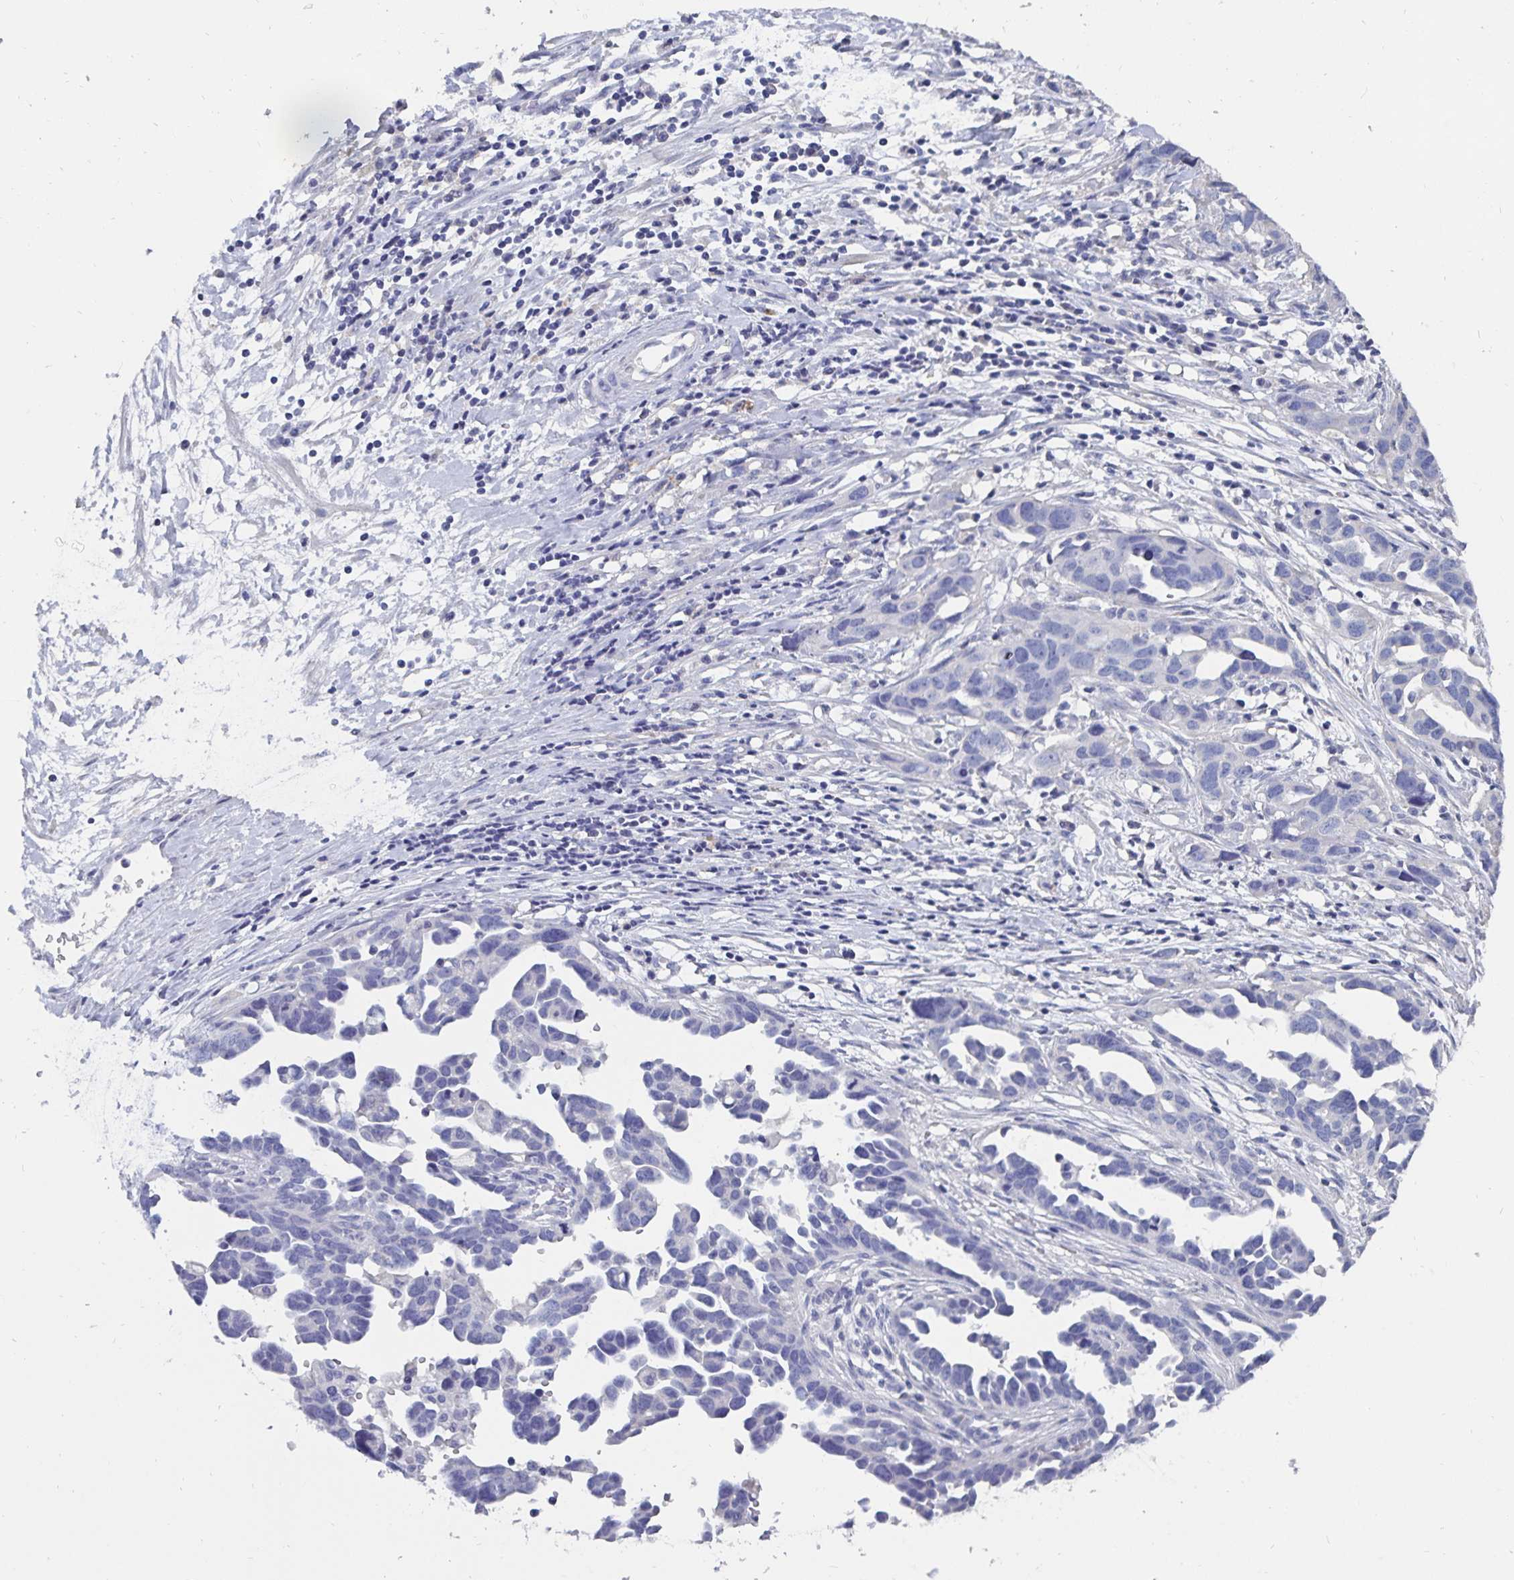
{"staining": {"intensity": "negative", "quantity": "none", "location": "none"}, "tissue": "ovarian cancer", "cell_type": "Tumor cells", "image_type": "cancer", "snomed": [{"axis": "morphology", "description": "Cystadenocarcinoma, serous, NOS"}, {"axis": "topography", "description": "Ovary"}], "caption": "Tumor cells are negative for brown protein staining in ovarian cancer (serous cystadenocarcinoma).", "gene": "CFAP69", "patient": {"sex": "female", "age": 54}}